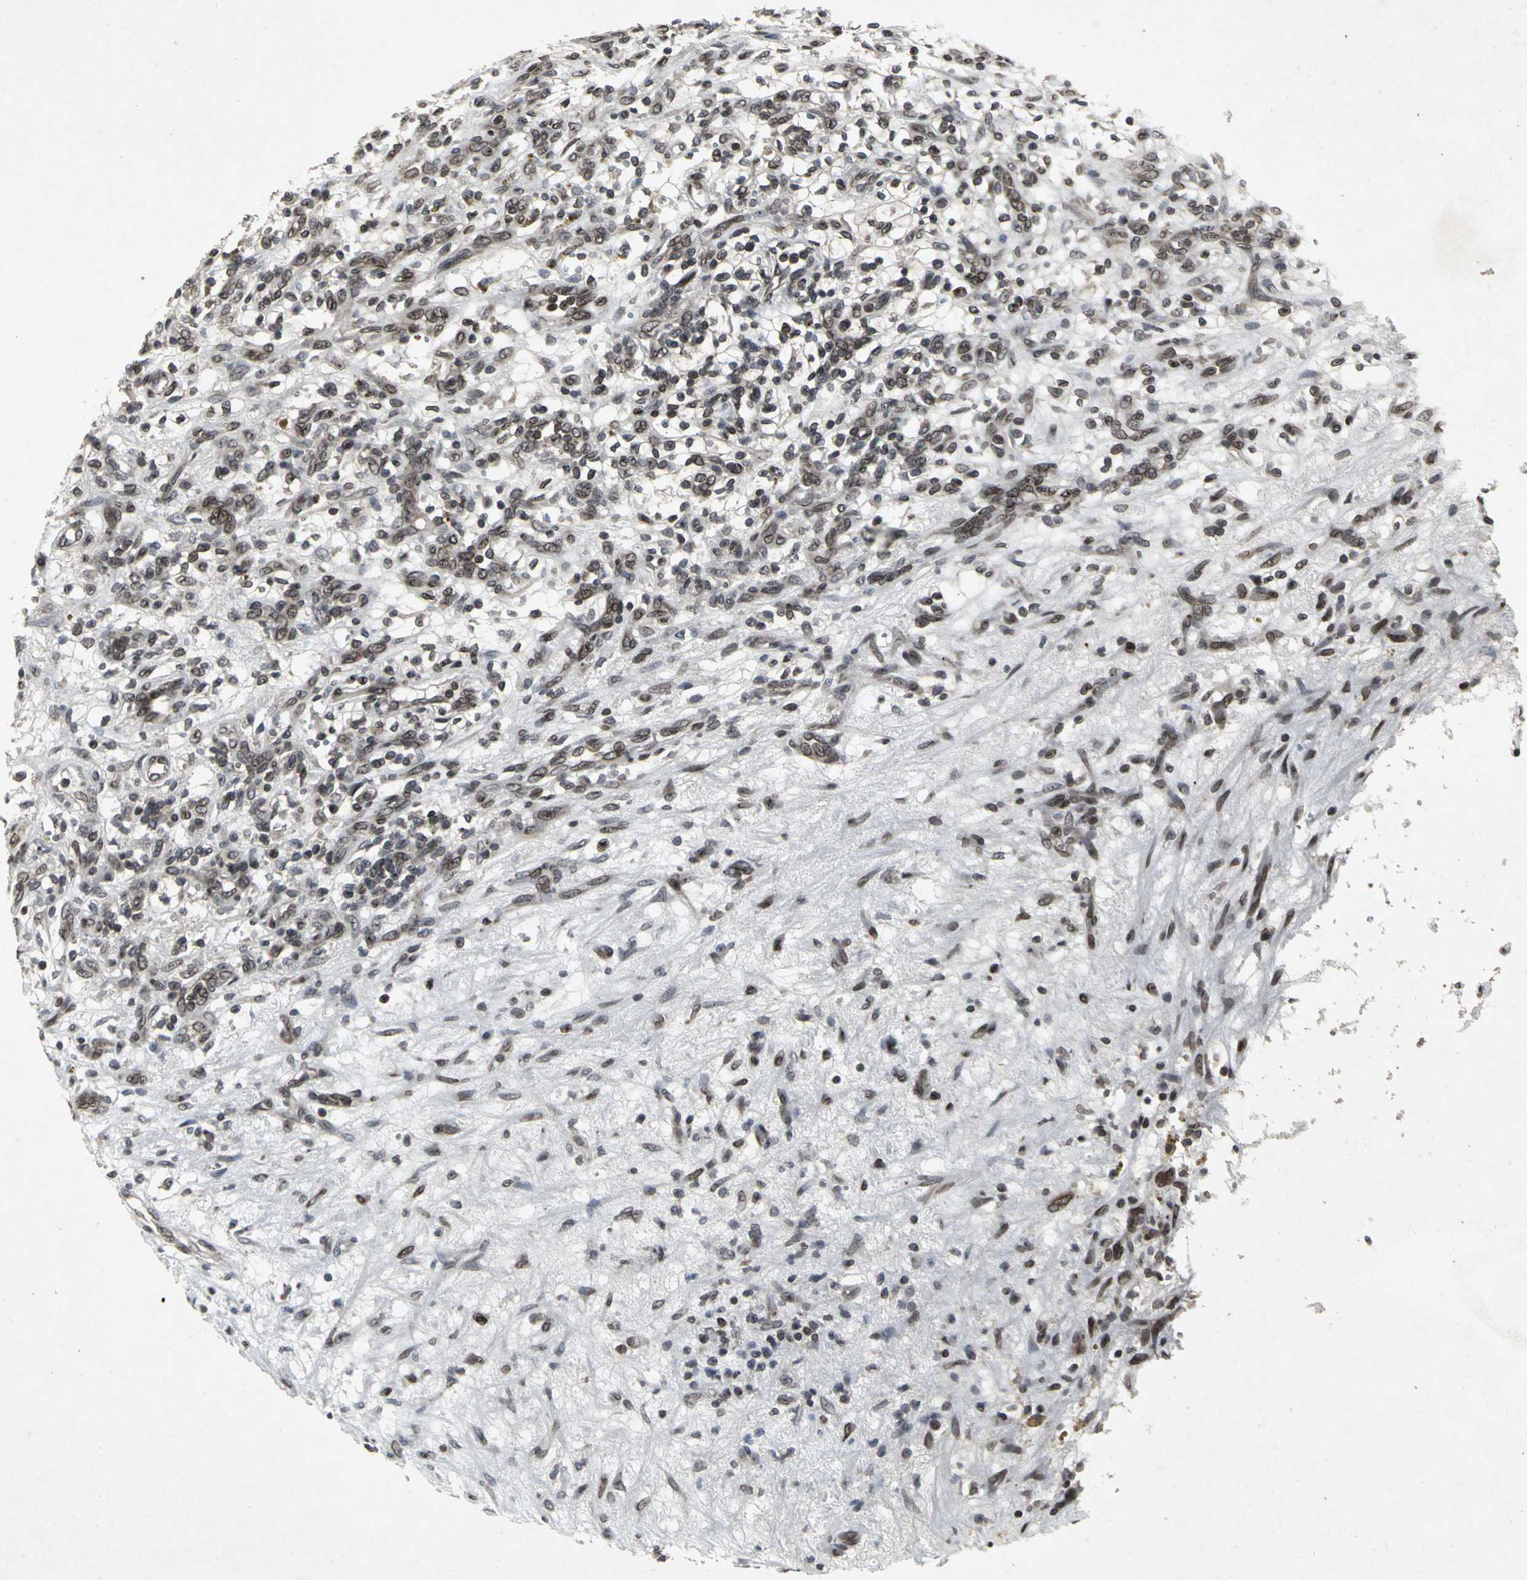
{"staining": {"intensity": "moderate", "quantity": ">75%", "location": "nuclear"}, "tissue": "renal cancer", "cell_type": "Tumor cells", "image_type": "cancer", "snomed": [{"axis": "morphology", "description": "Adenocarcinoma, NOS"}, {"axis": "topography", "description": "Kidney"}], "caption": "Immunohistochemistry histopathology image of renal cancer (adenocarcinoma) stained for a protein (brown), which exhibits medium levels of moderate nuclear staining in about >75% of tumor cells.", "gene": "SH2B3", "patient": {"sex": "female", "age": 57}}